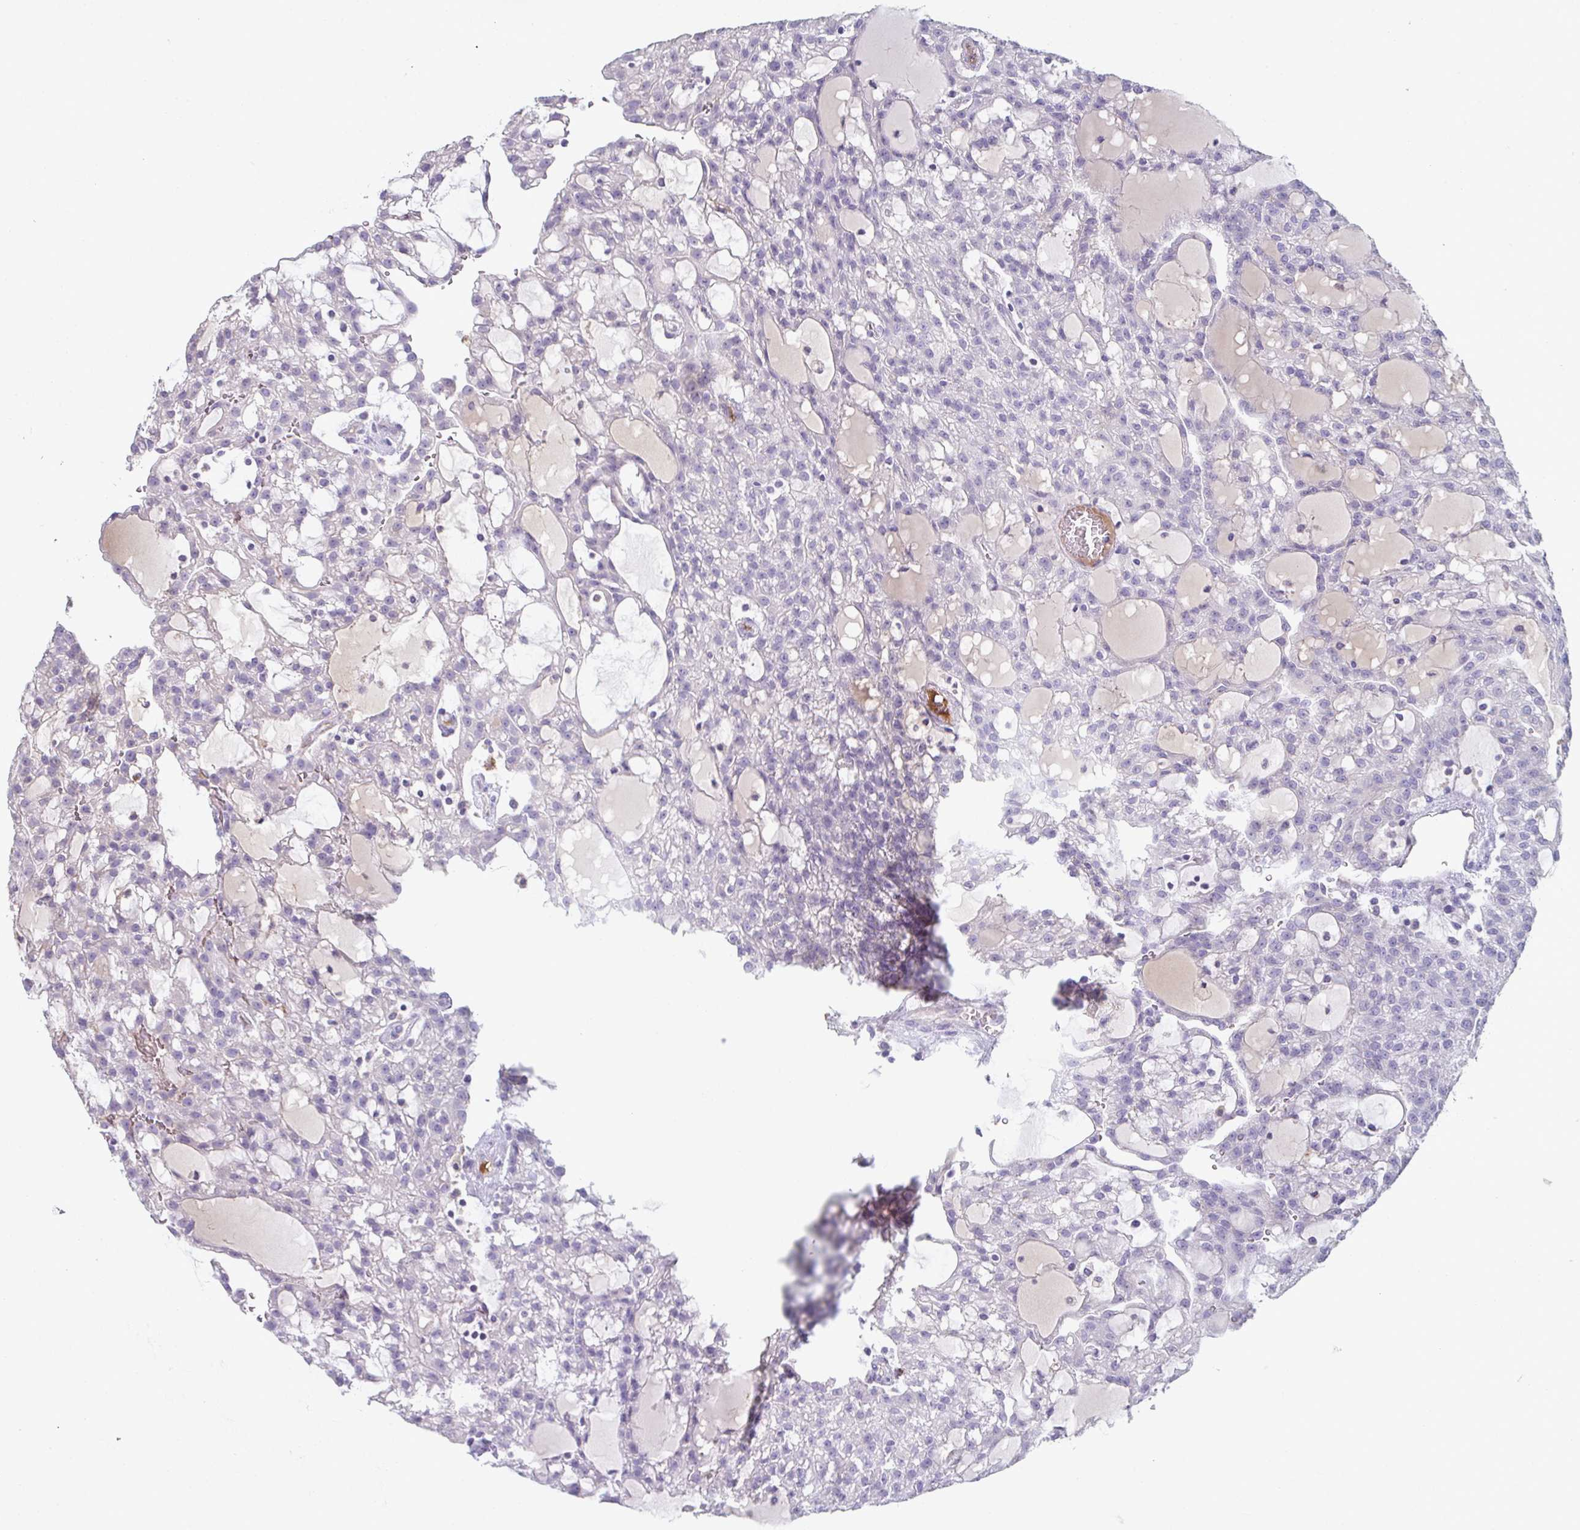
{"staining": {"intensity": "negative", "quantity": "none", "location": "none"}, "tissue": "renal cancer", "cell_type": "Tumor cells", "image_type": "cancer", "snomed": [{"axis": "morphology", "description": "Adenocarcinoma, NOS"}, {"axis": "topography", "description": "Kidney"}], "caption": "Immunohistochemistry image of neoplastic tissue: human renal cancer stained with DAB shows no significant protein positivity in tumor cells.", "gene": "ADAM21", "patient": {"sex": "male", "age": 63}}